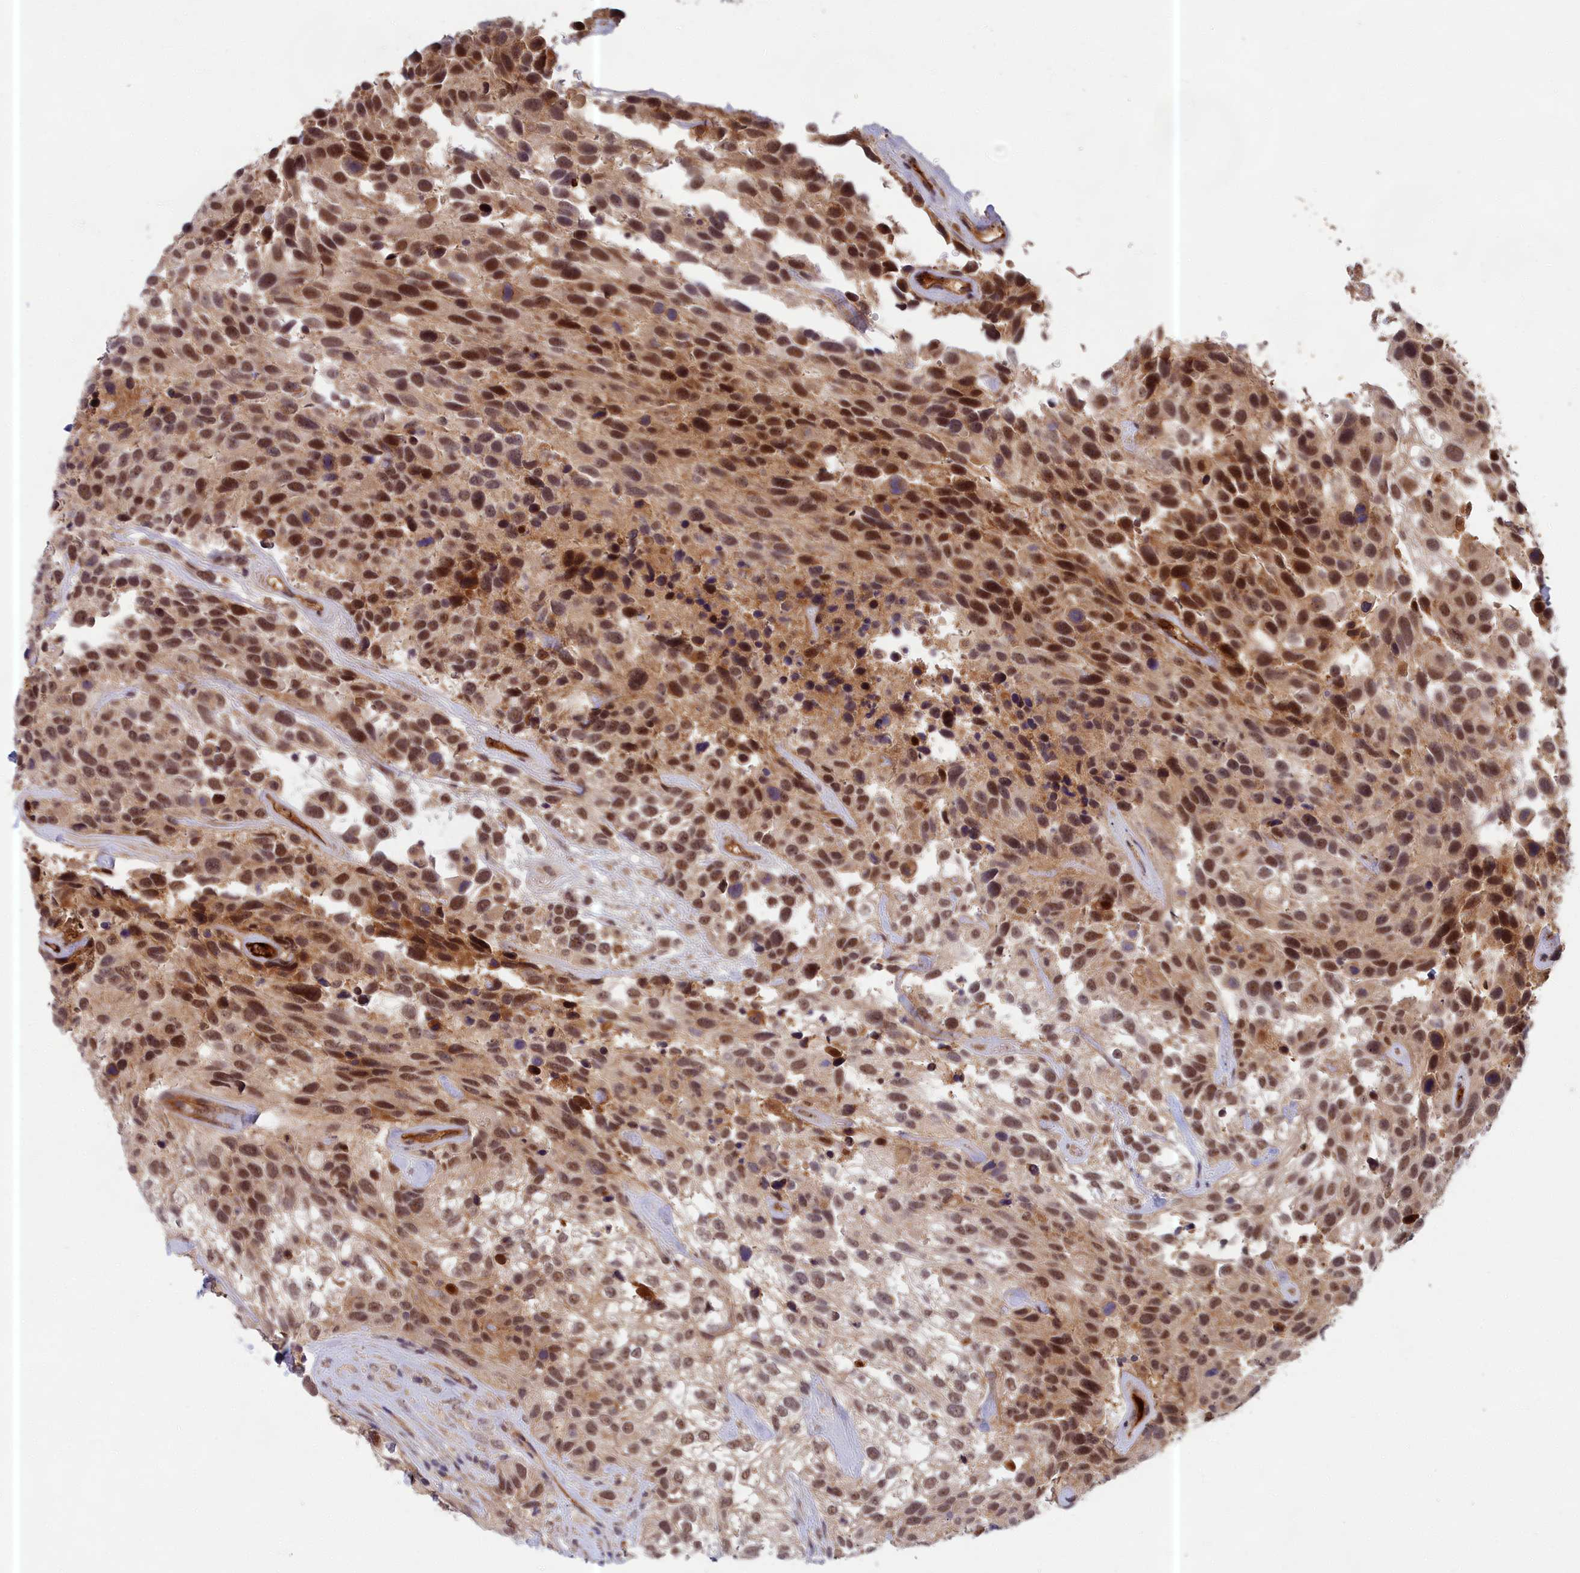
{"staining": {"intensity": "moderate", "quantity": ">75%", "location": "cytoplasmic/membranous,nuclear"}, "tissue": "urothelial cancer", "cell_type": "Tumor cells", "image_type": "cancer", "snomed": [{"axis": "morphology", "description": "Urothelial carcinoma, High grade"}, {"axis": "topography", "description": "Urinary bladder"}], "caption": "A medium amount of moderate cytoplasmic/membranous and nuclear staining is identified in about >75% of tumor cells in urothelial cancer tissue.", "gene": "EARS2", "patient": {"sex": "female", "age": 70}}